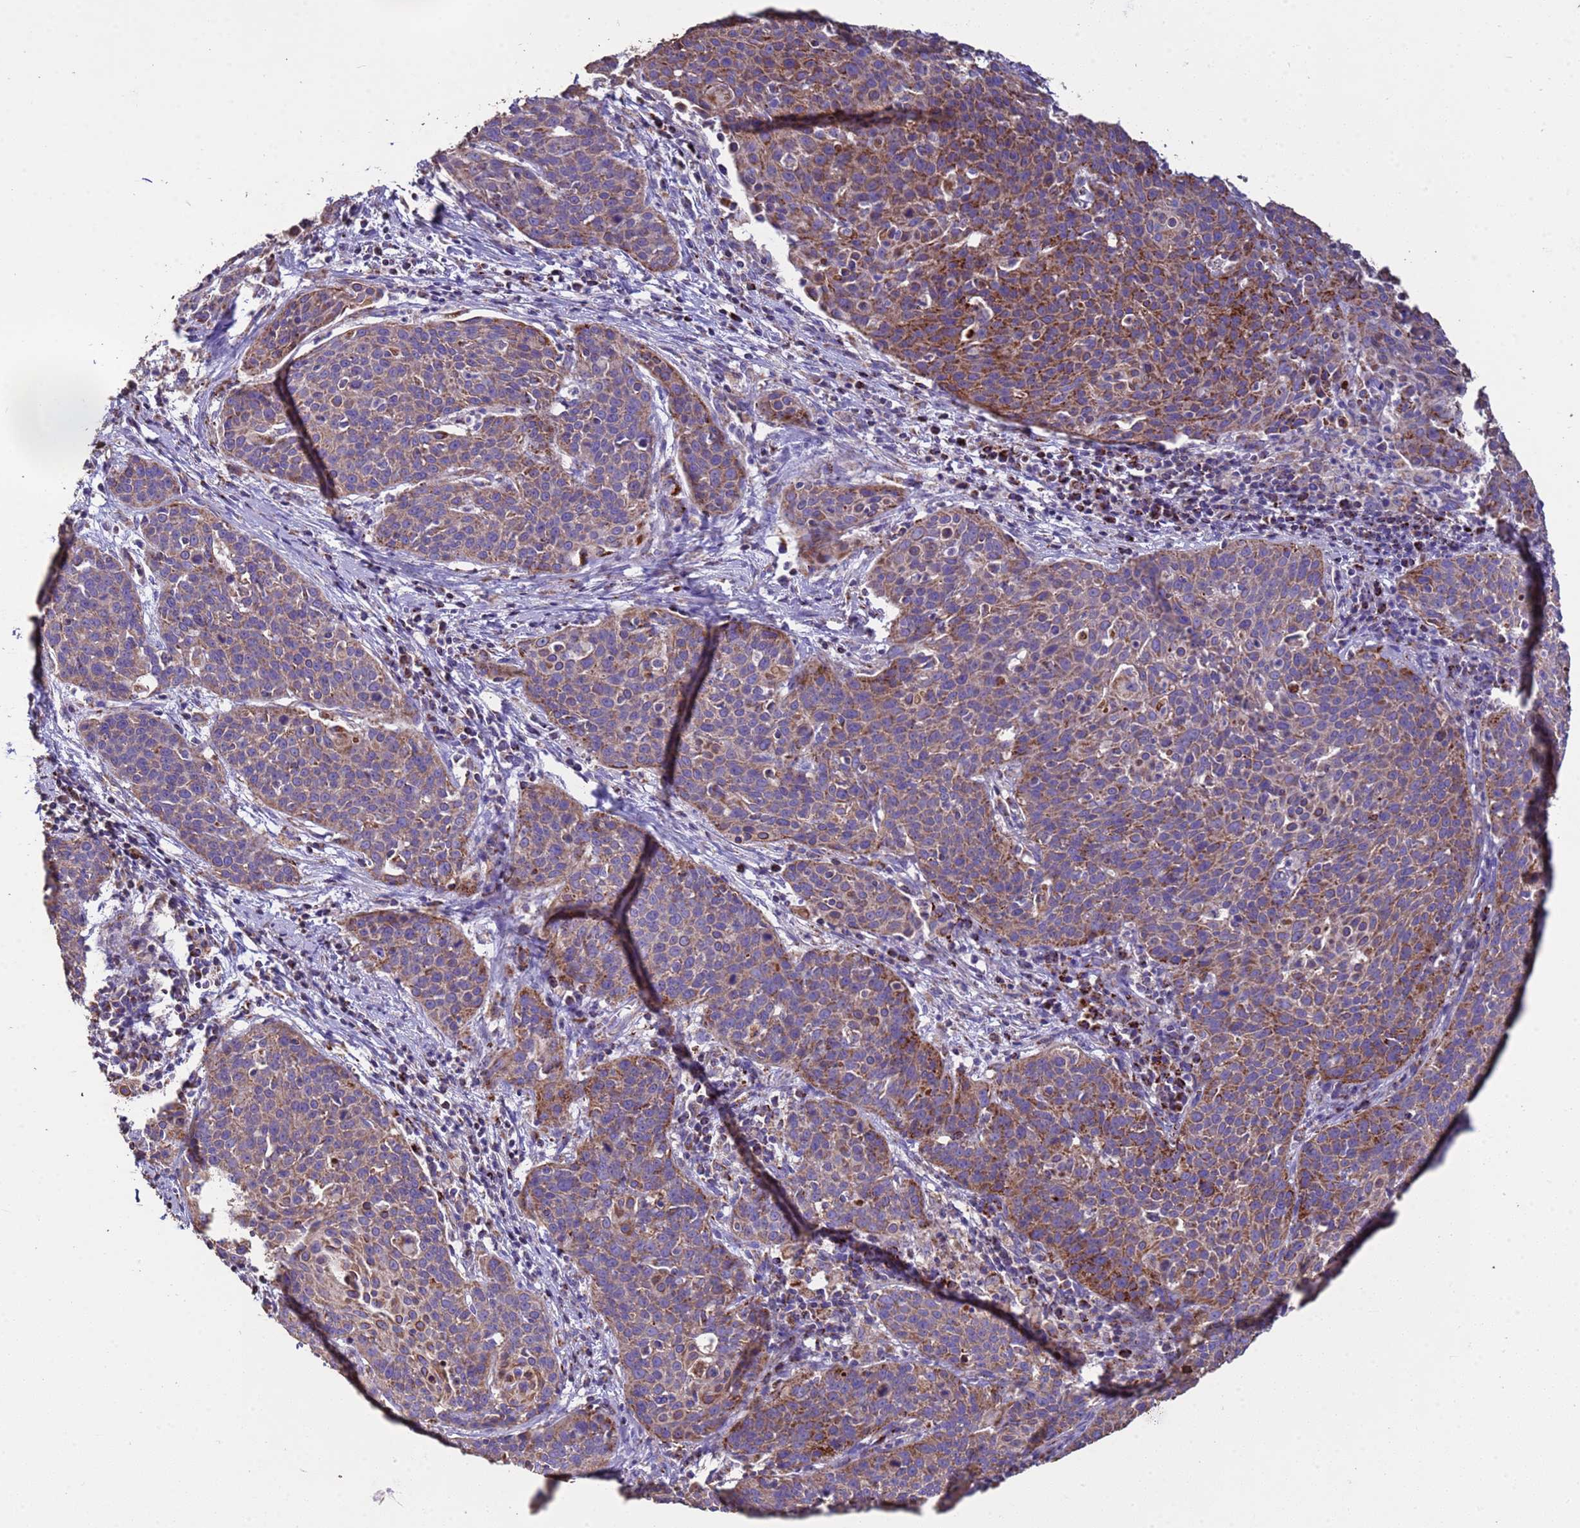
{"staining": {"intensity": "moderate", "quantity": ">75%", "location": "cytoplasmic/membranous"}, "tissue": "cervical cancer", "cell_type": "Tumor cells", "image_type": "cancer", "snomed": [{"axis": "morphology", "description": "Squamous cell carcinoma, NOS"}, {"axis": "topography", "description": "Cervix"}], "caption": "Brown immunohistochemical staining in human cervical squamous cell carcinoma exhibits moderate cytoplasmic/membranous expression in about >75% of tumor cells.", "gene": "ZNFX1", "patient": {"sex": "female", "age": 38}}